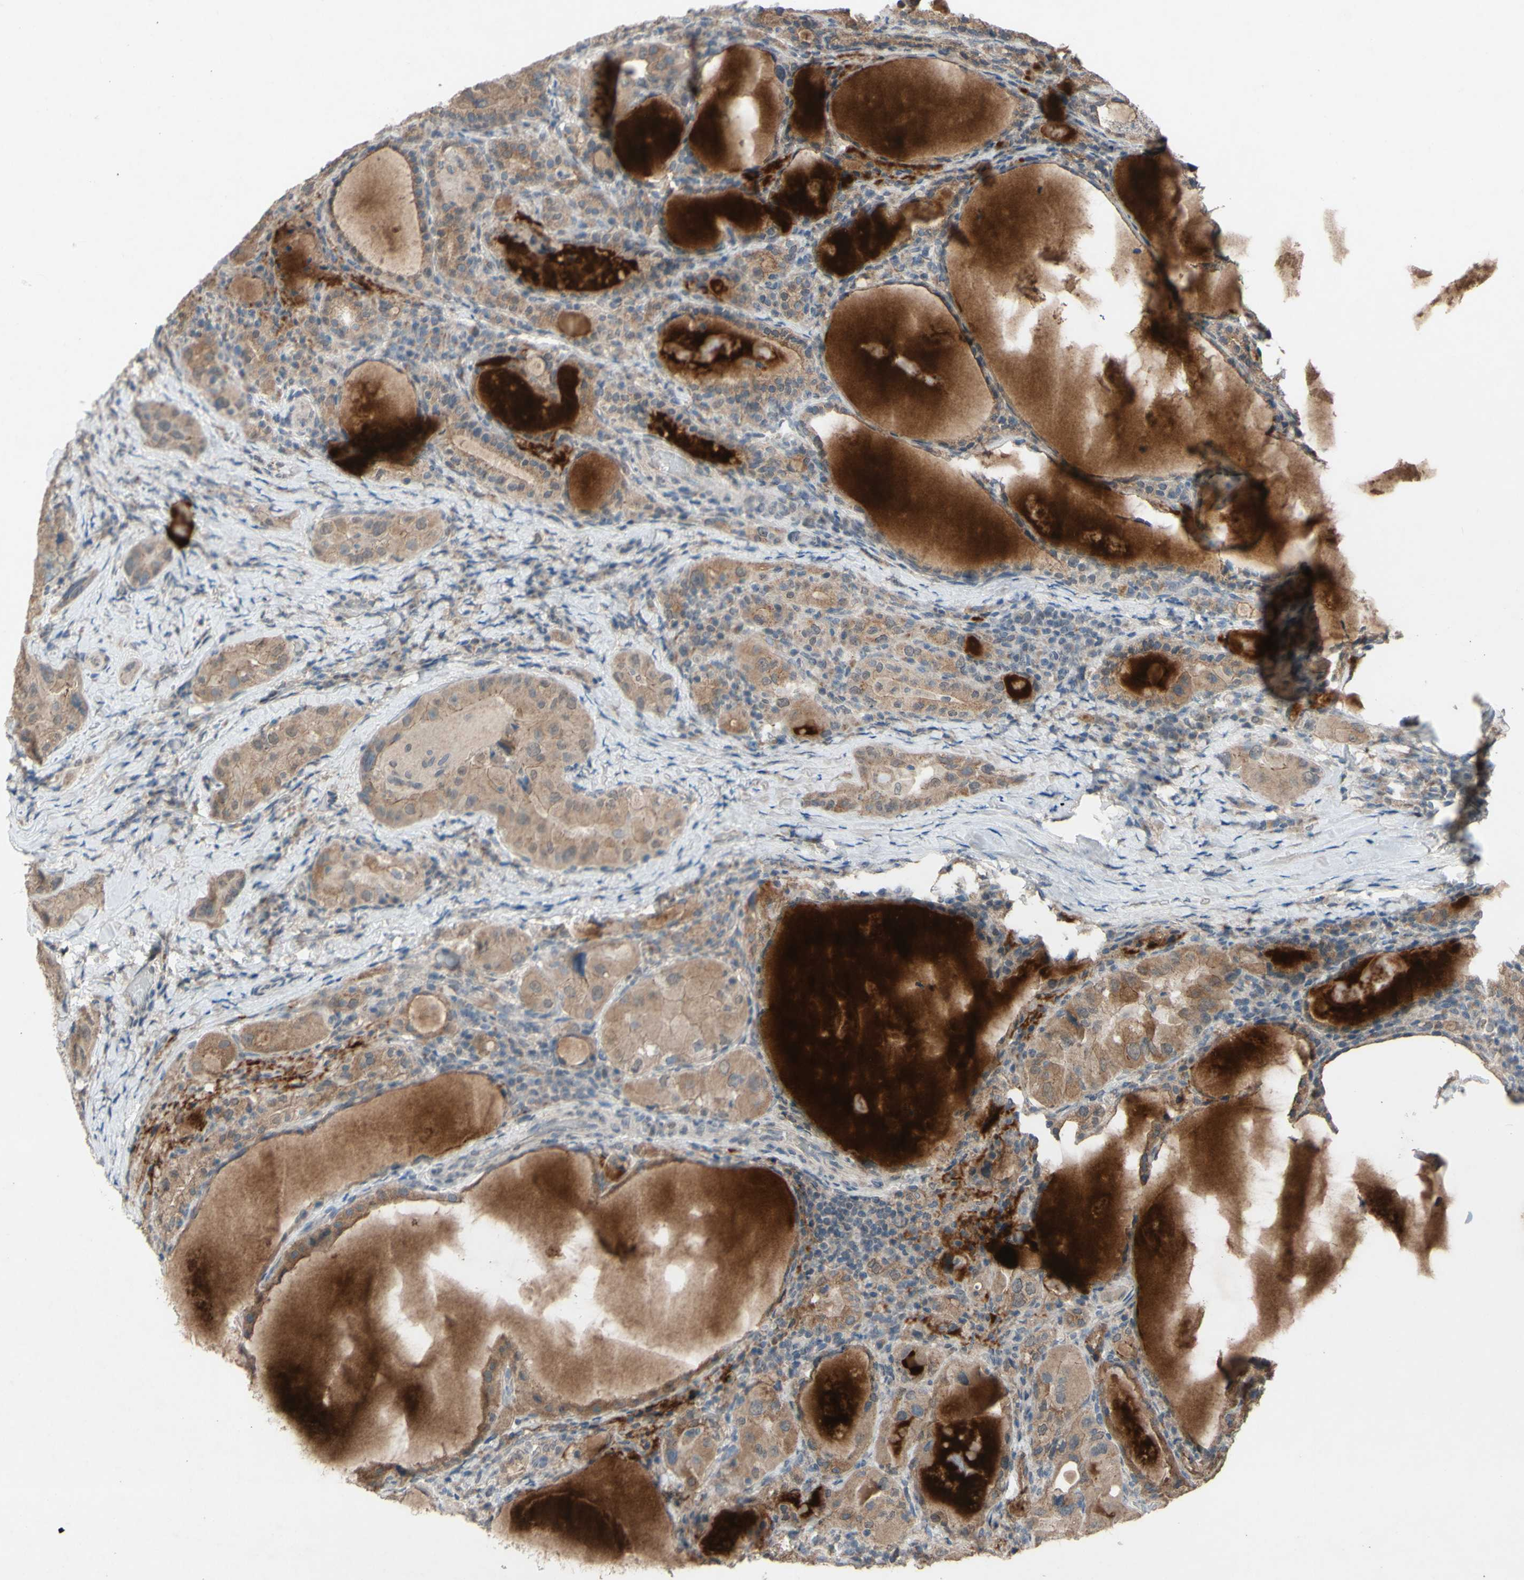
{"staining": {"intensity": "moderate", "quantity": ">75%", "location": "cytoplasmic/membranous"}, "tissue": "thyroid cancer", "cell_type": "Tumor cells", "image_type": "cancer", "snomed": [{"axis": "morphology", "description": "Papillary adenocarcinoma, NOS"}, {"axis": "topography", "description": "Thyroid gland"}], "caption": "High-power microscopy captured an immunohistochemistry image of thyroid cancer, revealing moderate cytoplasmic/membranous expression in approximately >75% of tumor cells.", "gene": "CDCP1", "patient": {"sex": "female", "age": 42}}